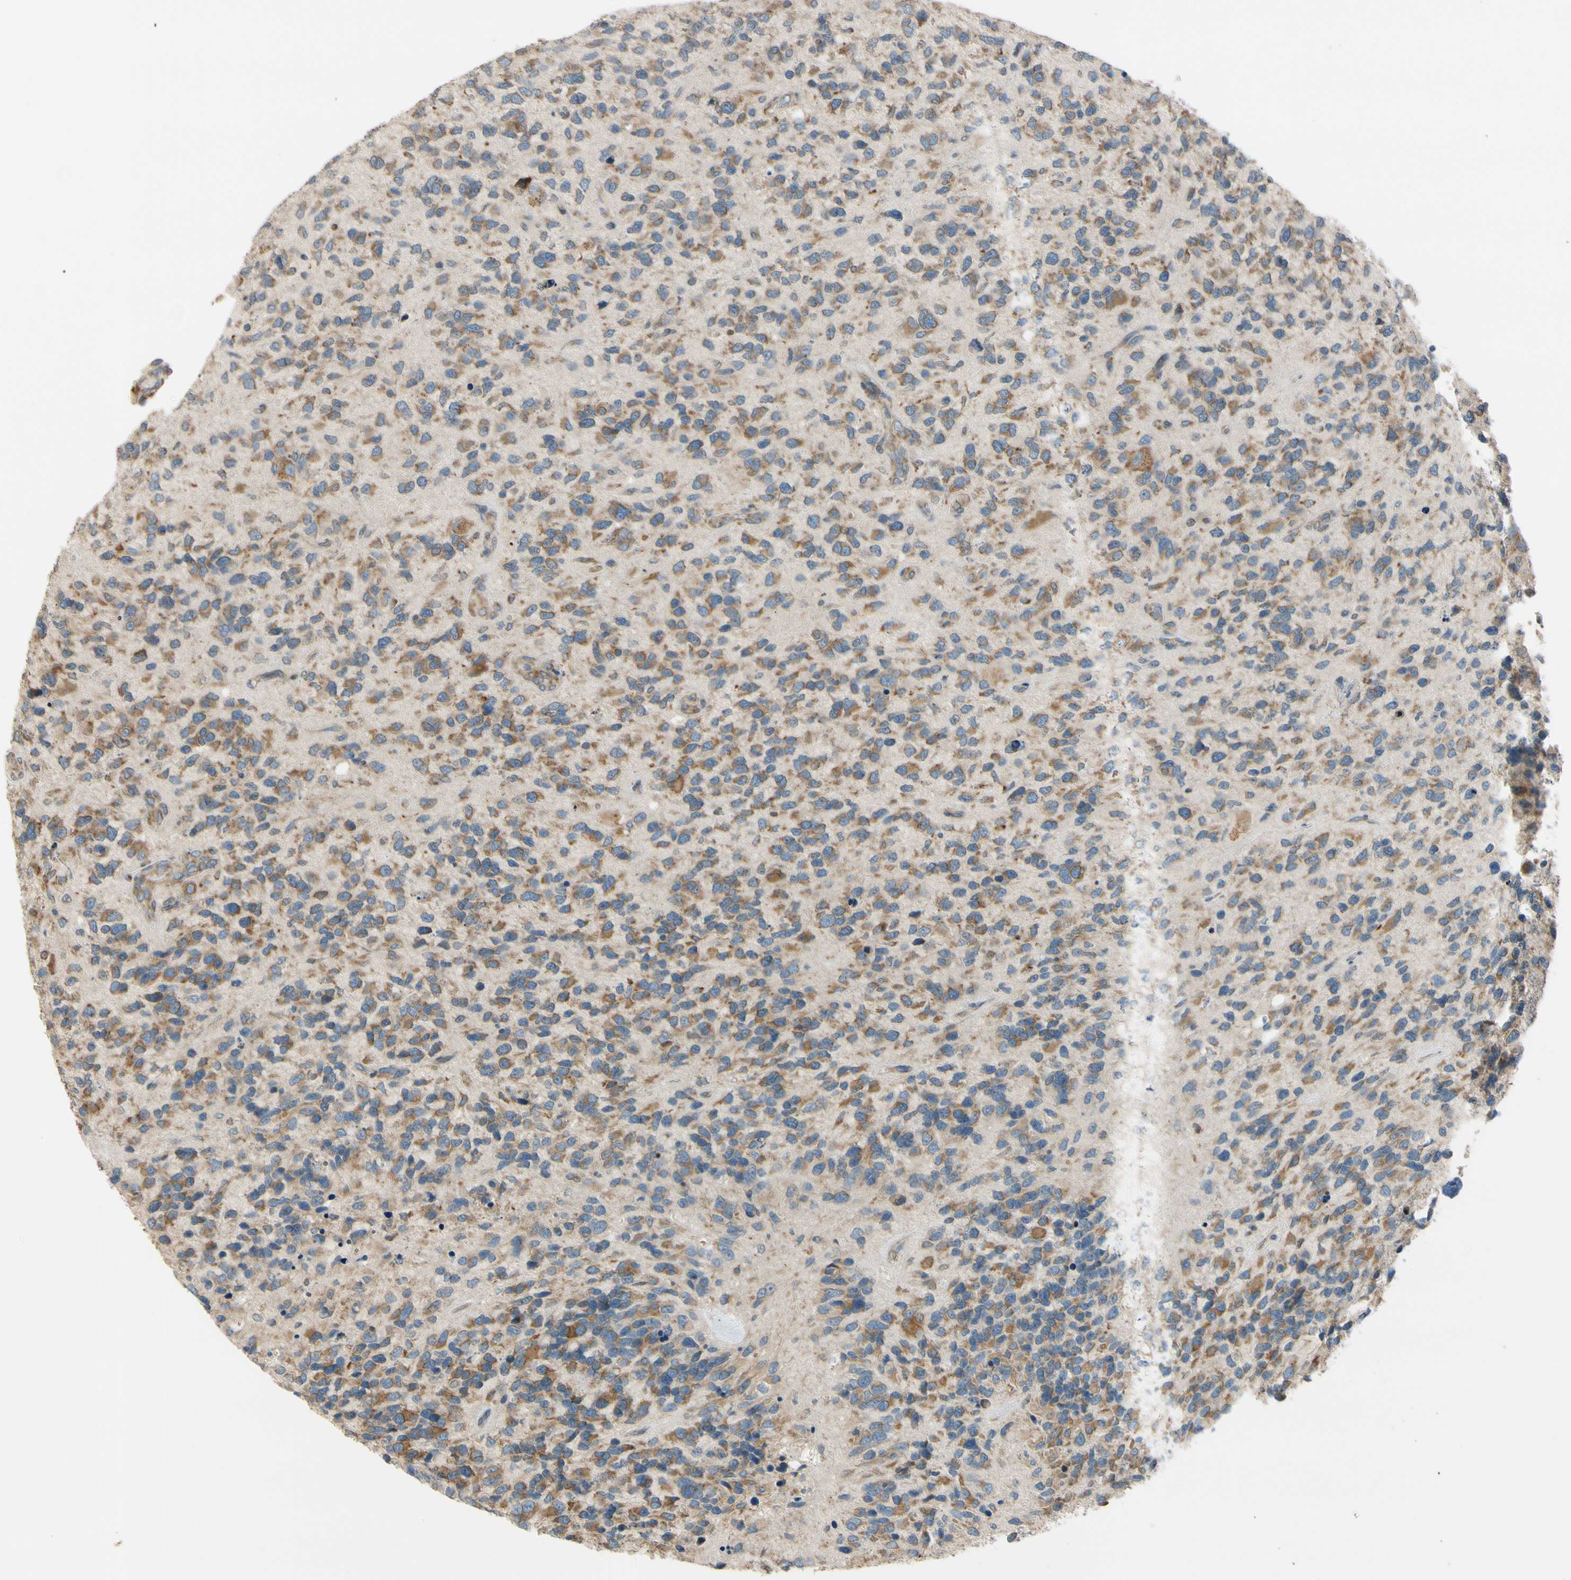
{"staining": {"intensity": "moderate", "quantity": "25%-75%", "location": "cytoplasmic/membranous"}, "tissue": "glioma", "cell_type": "Tumor cells", "image_type": "cancer", "snomed": [{"axis": "morphology", "description": "Glioma, malignant, High grade"}, {"axis": "topography", "description": "Brain"}], "caption": "Moderate cytoplasmic/membranous positivity is identified in approximately 25%-75% of tumor cells in glioma.", "gene": "RPN2", "patient": {"sex": "female", "age": 58}}